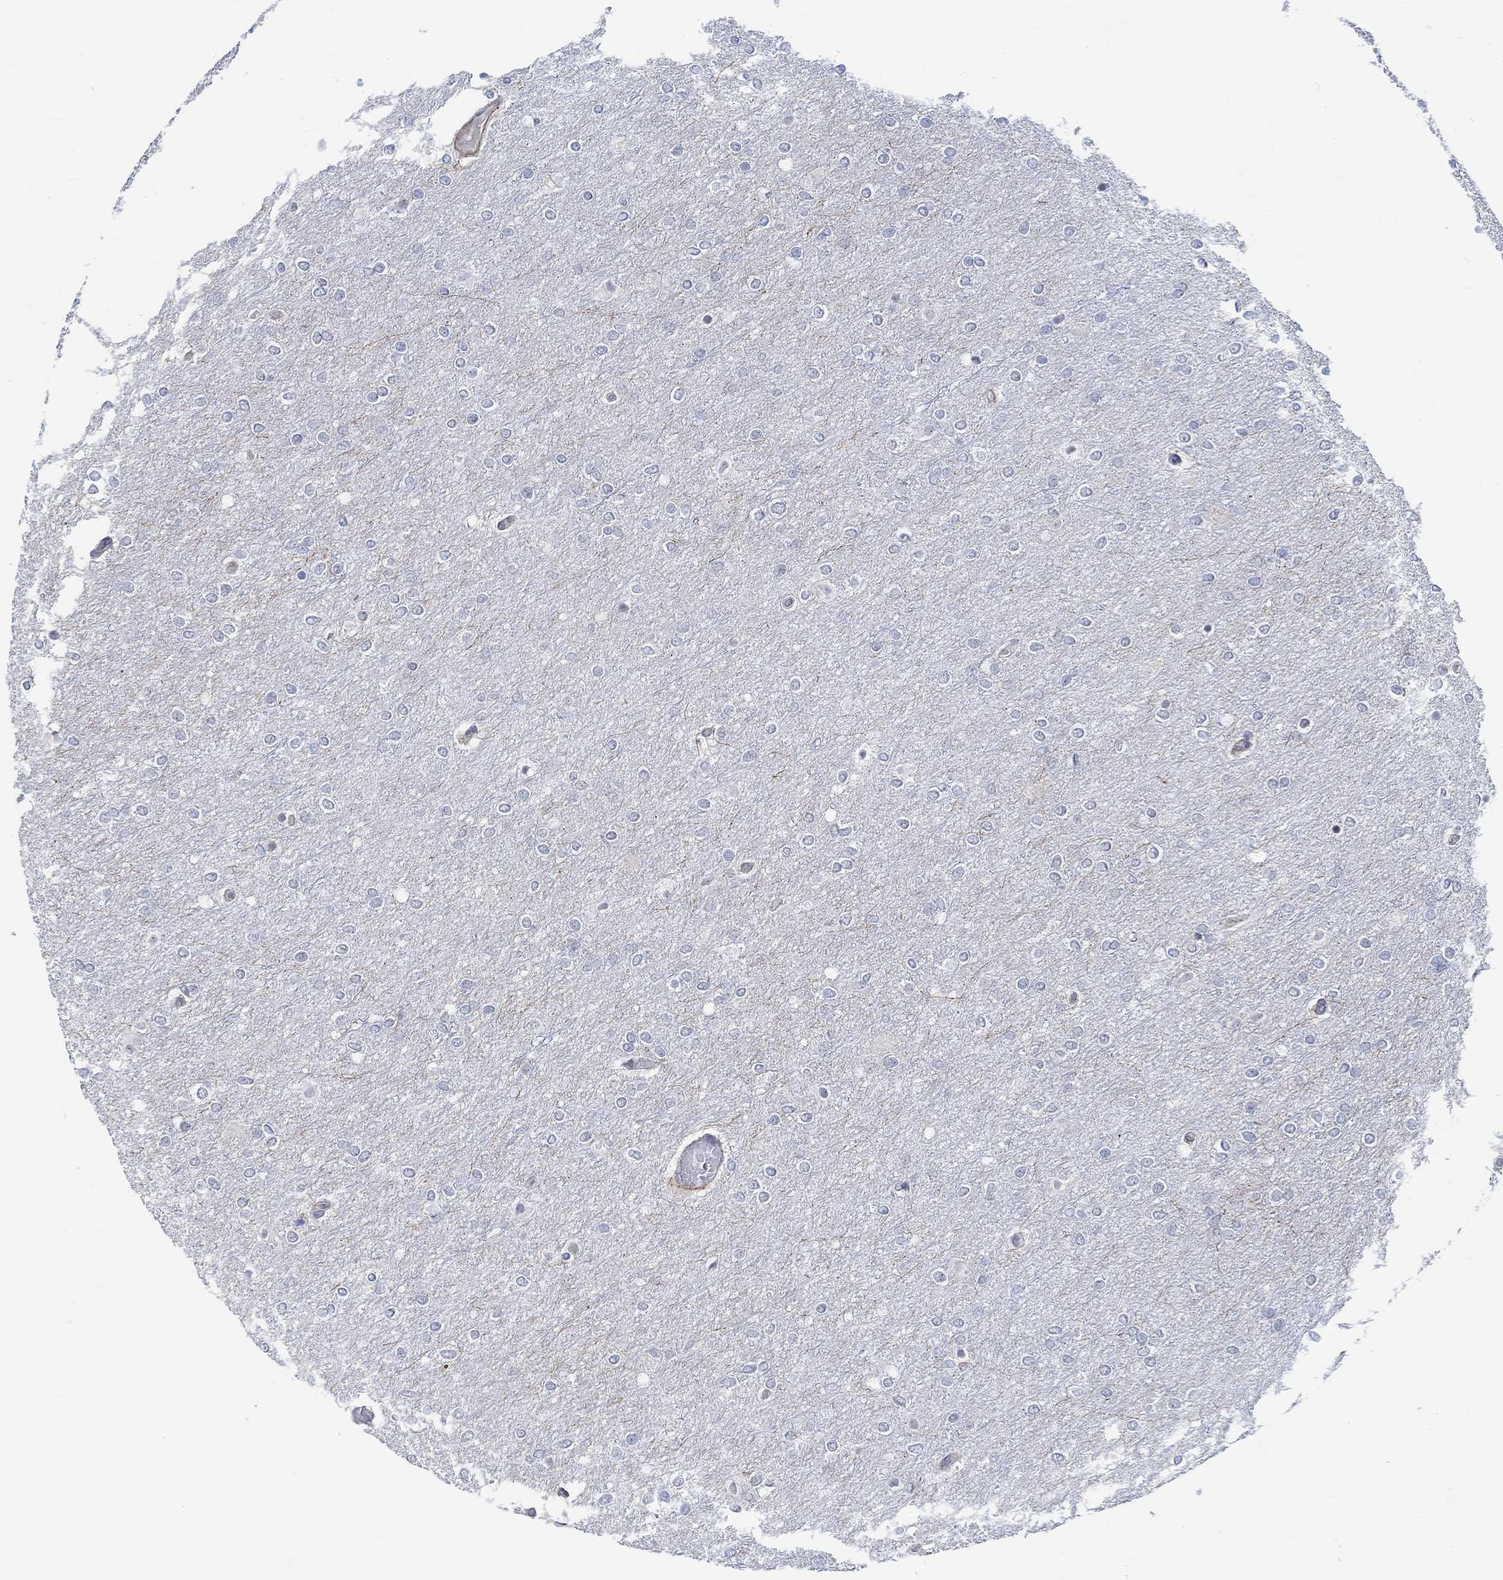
{"staining": {"intensity": "negative", "quantity": "none", "location": "none"}, "tissue": "glioma", "cell_type": "Tumor cells", "image_type": "cancer", "snomed": [{"axis": "morphology", "description": "Glioma, malignant, High grade"}, {"axis": "topography", "description": "Brain"}], "caption": "Tumor cells show no significant expression in glioma.", "gene": "KCNH8", "patient": {"sex": "female", "age": 61}}